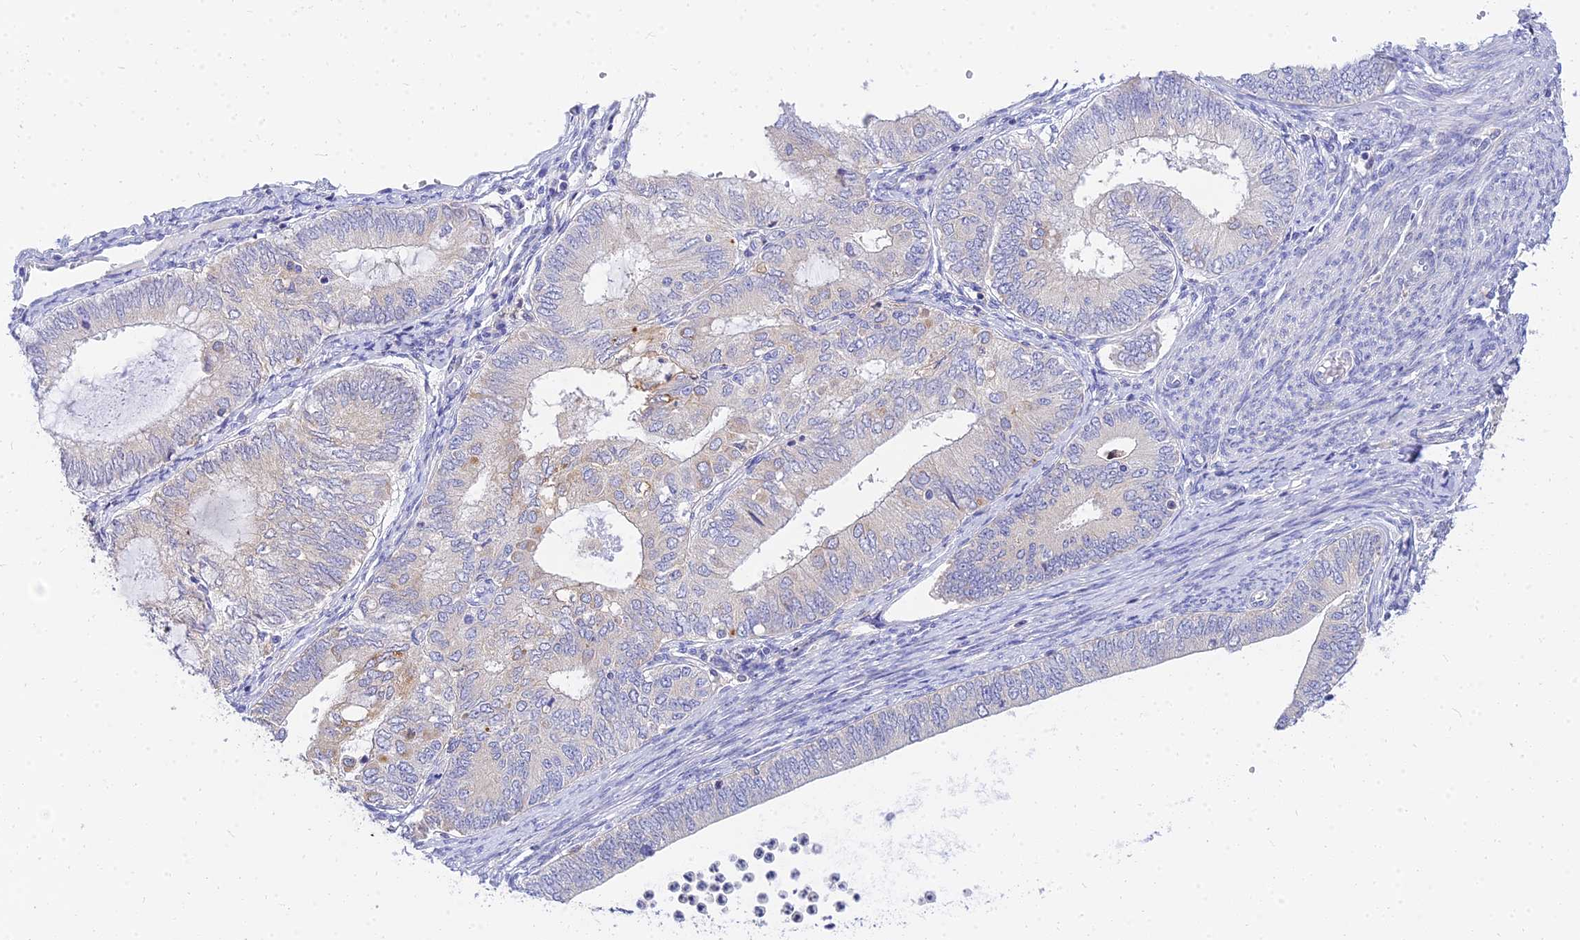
{"staining": {"intensity": "negative", "quantity": "none", "location": "none"}, "tissue": "endometrial cancer", "cell_type": "Tumor cells", "image_type": "cancer", "snomed": [{"axis": "morphology", "description": "Adenocarcinoma, NOS"}, {"axis": "topography", "description": "Endometrium"}], "caption": "This histopathology image is of endometrial cancer stained with IHC to label a protein in brown with the nuclei are counter-stained blue. There is no expression in tumor cells.", "gene": "ARL8B", "patient": {"sex": "female", "age": 68}}